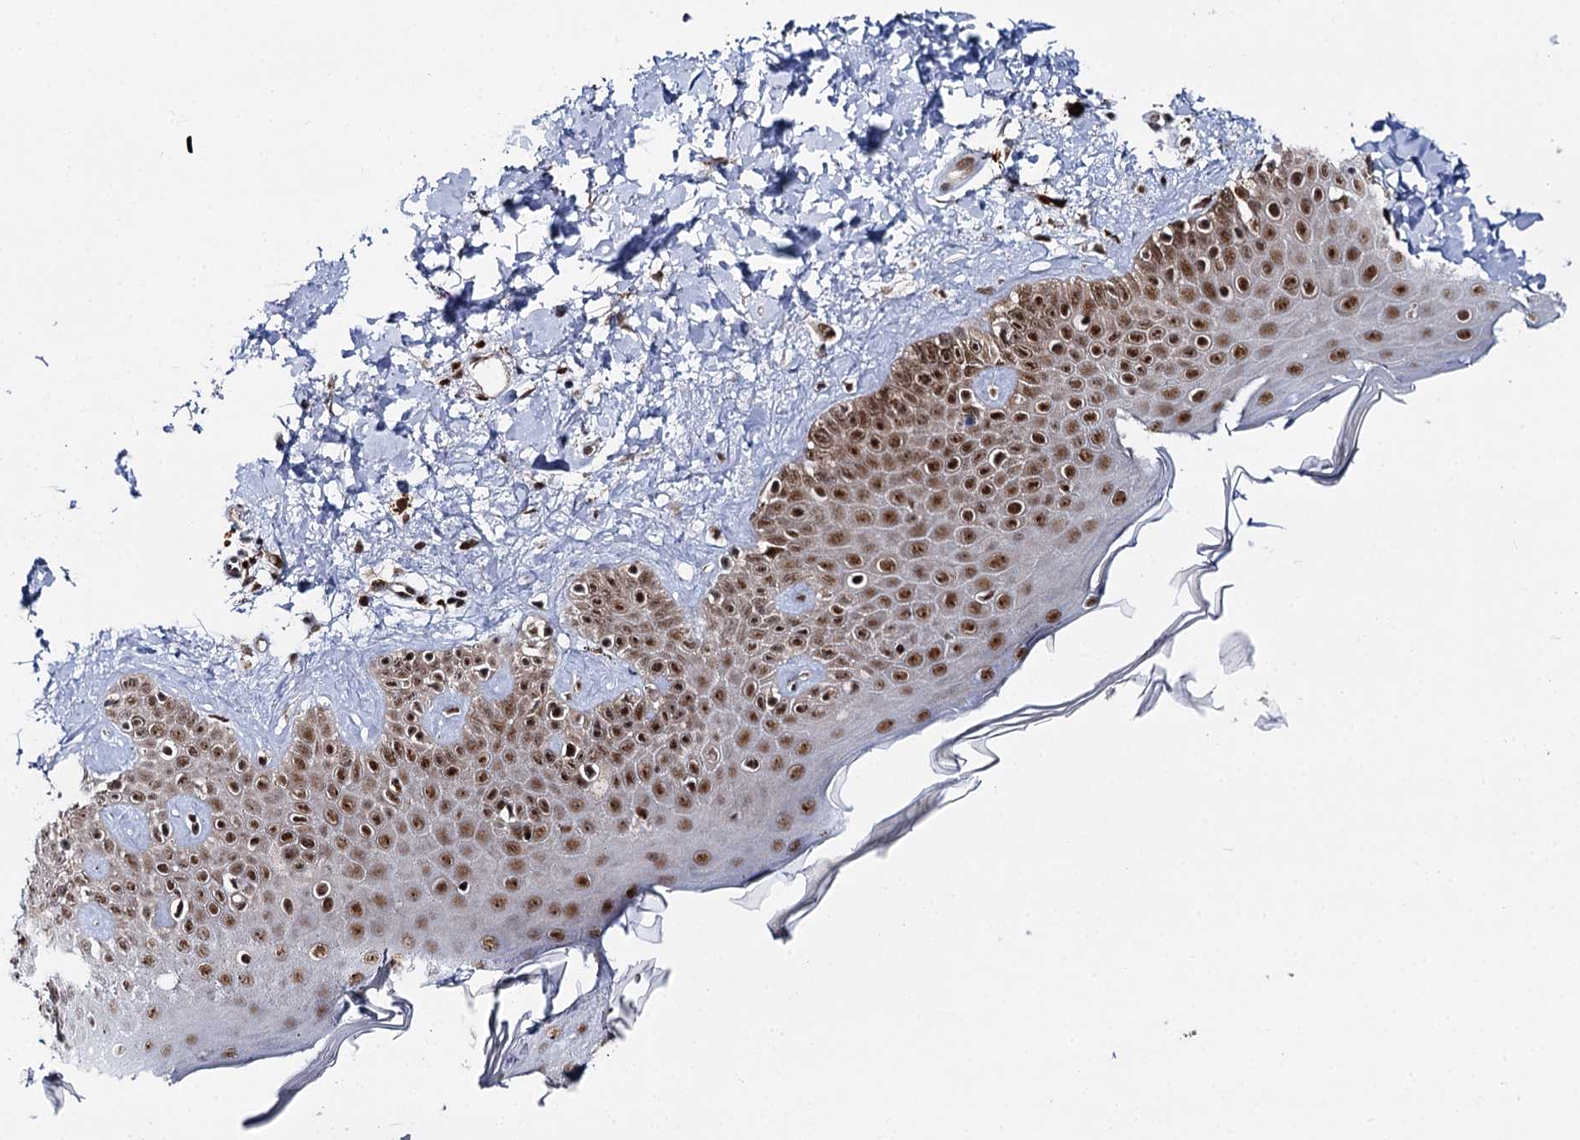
{"staining": {"intensity": "weak", "quantity": ">75%", "location": "nuclear"}, "tissue": "skin", "cell_type": "Fibroblasts", "image_type": "normal", "snomed": [{"axis": "morphology", "description": "Normal tissue, NOS"}, {"axis": "topography", "description": "Skin"}], "caption": "Skin was stained to show a protein in brown. There is low levels of weak nuclear positivity in approximately >75% of fibroblasts. The protein of interest is stained brown, and the nuclei are stained in blue (DAB IHC with brightfield microscopy, high magnification).", "gene": "BUD13", "patient": {"sex": "male", "age": 52}}